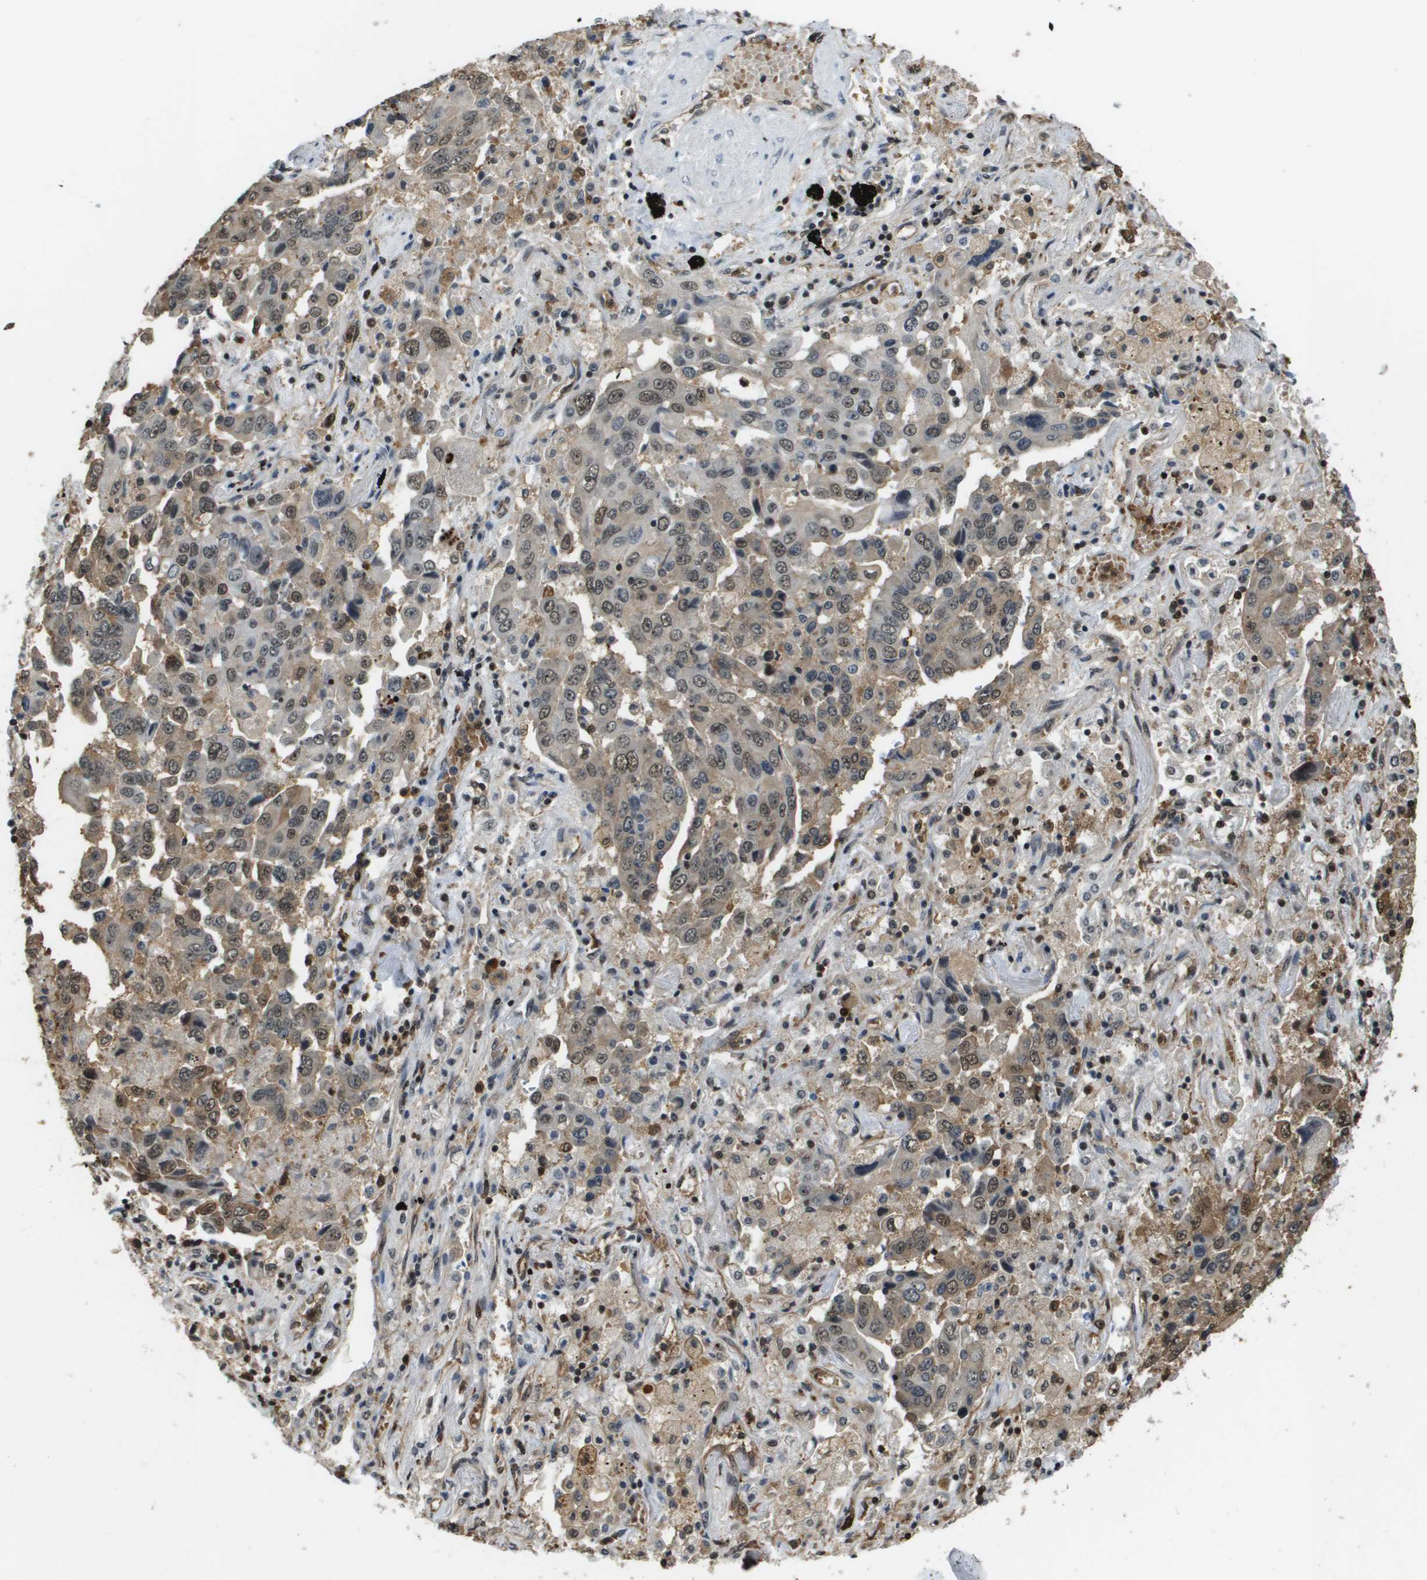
{"staining": {"intensity": "moderate", "quantity": "25%-75%", "location": "cytoplasmic/membranous,nuclear"}, "tissue": "lung cancer", "cell_type": "Tumor cells", "image_type": "cancer", "snomed": [{"axis": "morphology", "description": "Adenocarcinoma, NOS"}, {"axis": "topography", "description": "Lung"}], "caption": "Approximately 25%-75% of tumor cells in human adenocarcinoma (lung) show moderate cytoplasmic/membranous and nuclear protein staining as visualized by brown immunohistochemical staining.", "gene": "EP400", "patient": {"sex": "female", "age": 65}}